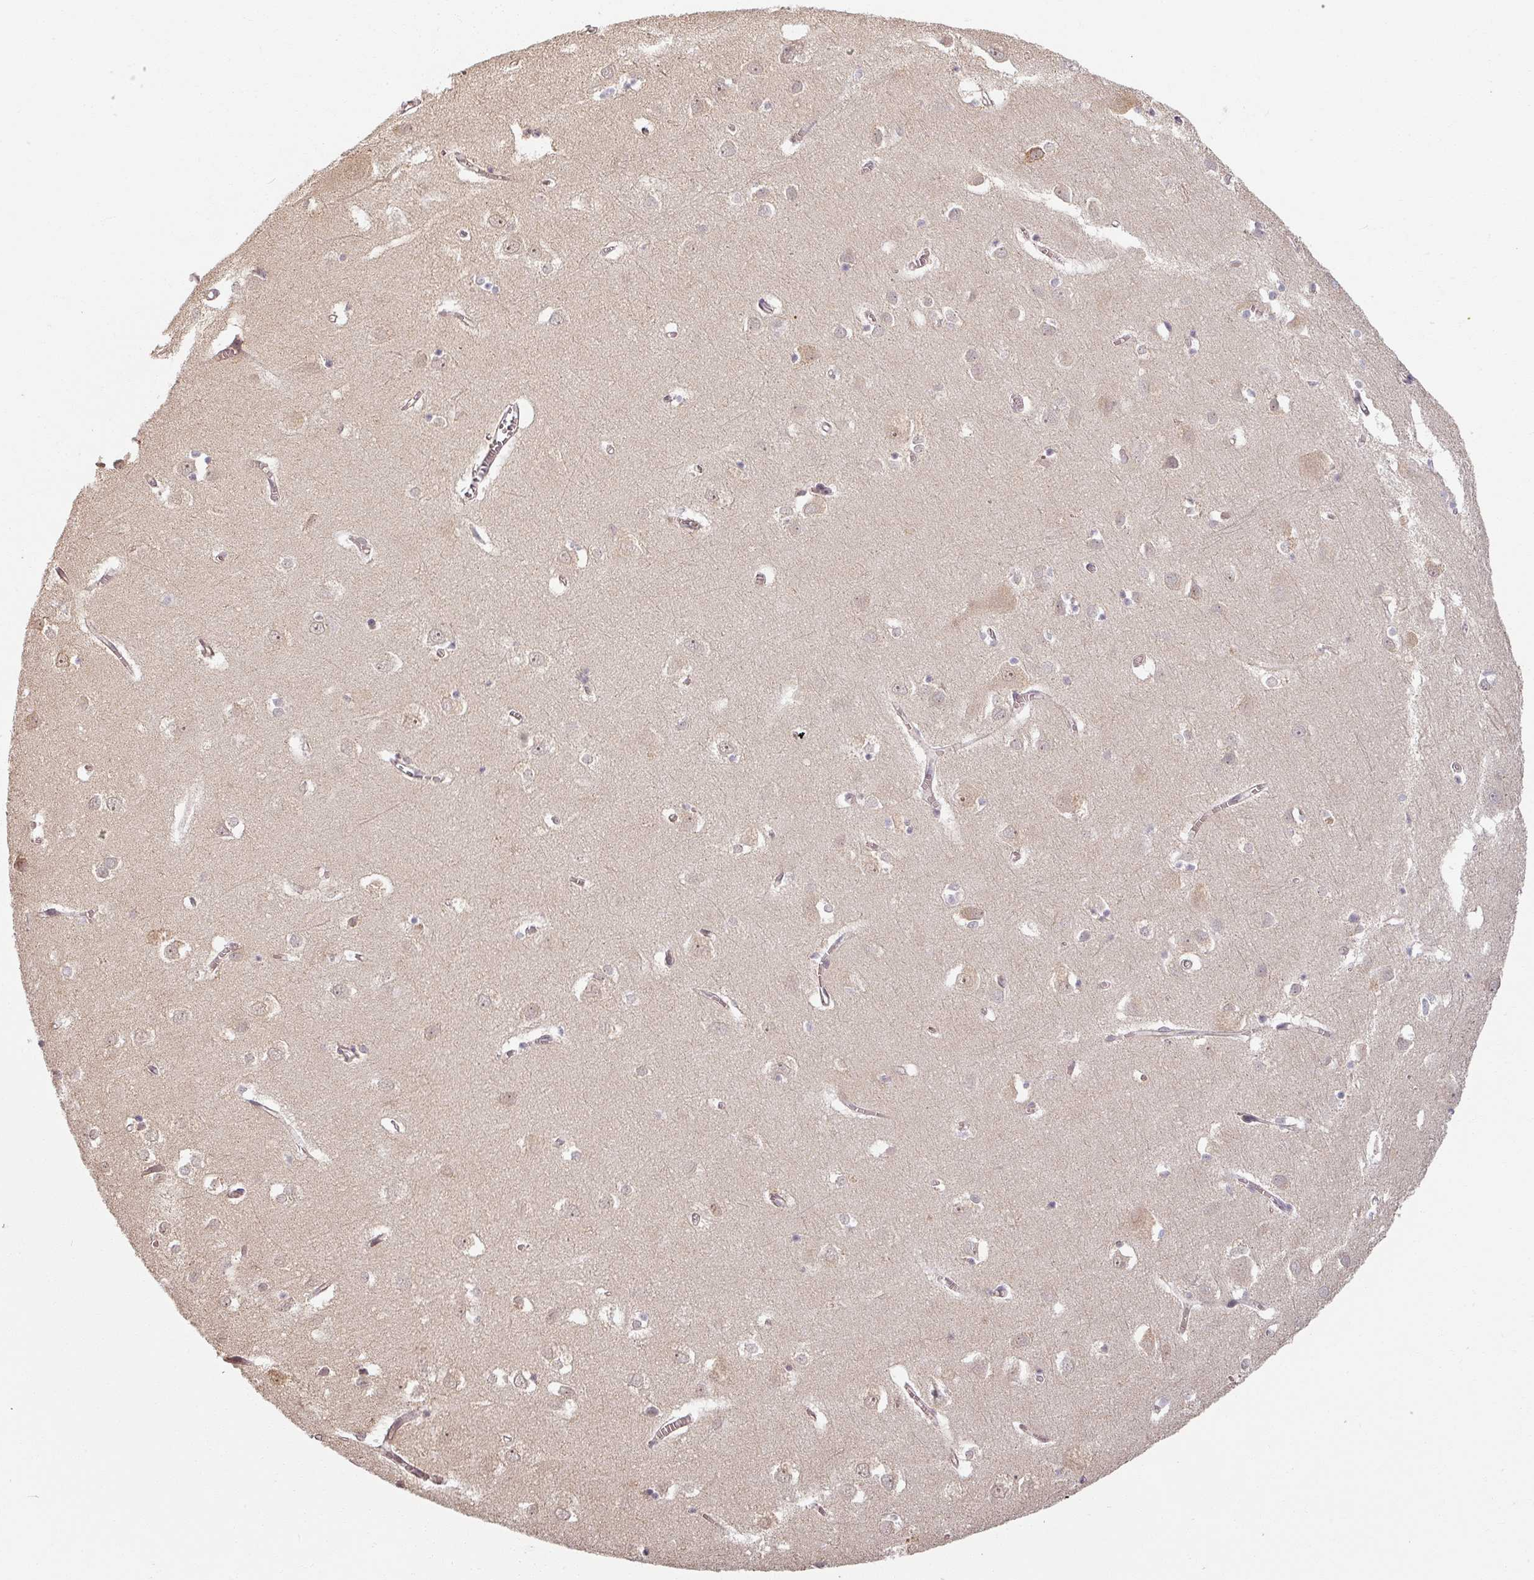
{"staining": {"intensity": "weak", "quantity": ">75%", "location": "cytoplasmic/membranous"}, "tissue": "cerebral cortex", "cell_type": "Endothelial cells", "image_type": "normal", "snomed": [{"axis": "morphology", "description": "Normal tissue, NOS"}, {"axis": "topography", "description": "Cerebral cortex"}], "caption": "A micrograph of cerebral cortex stained for a protein shows weak cytoplasmic/membranous brown staining in endothelial cells.", "gene": "MED19", "patient": {"sex": "male", "age": 70}}